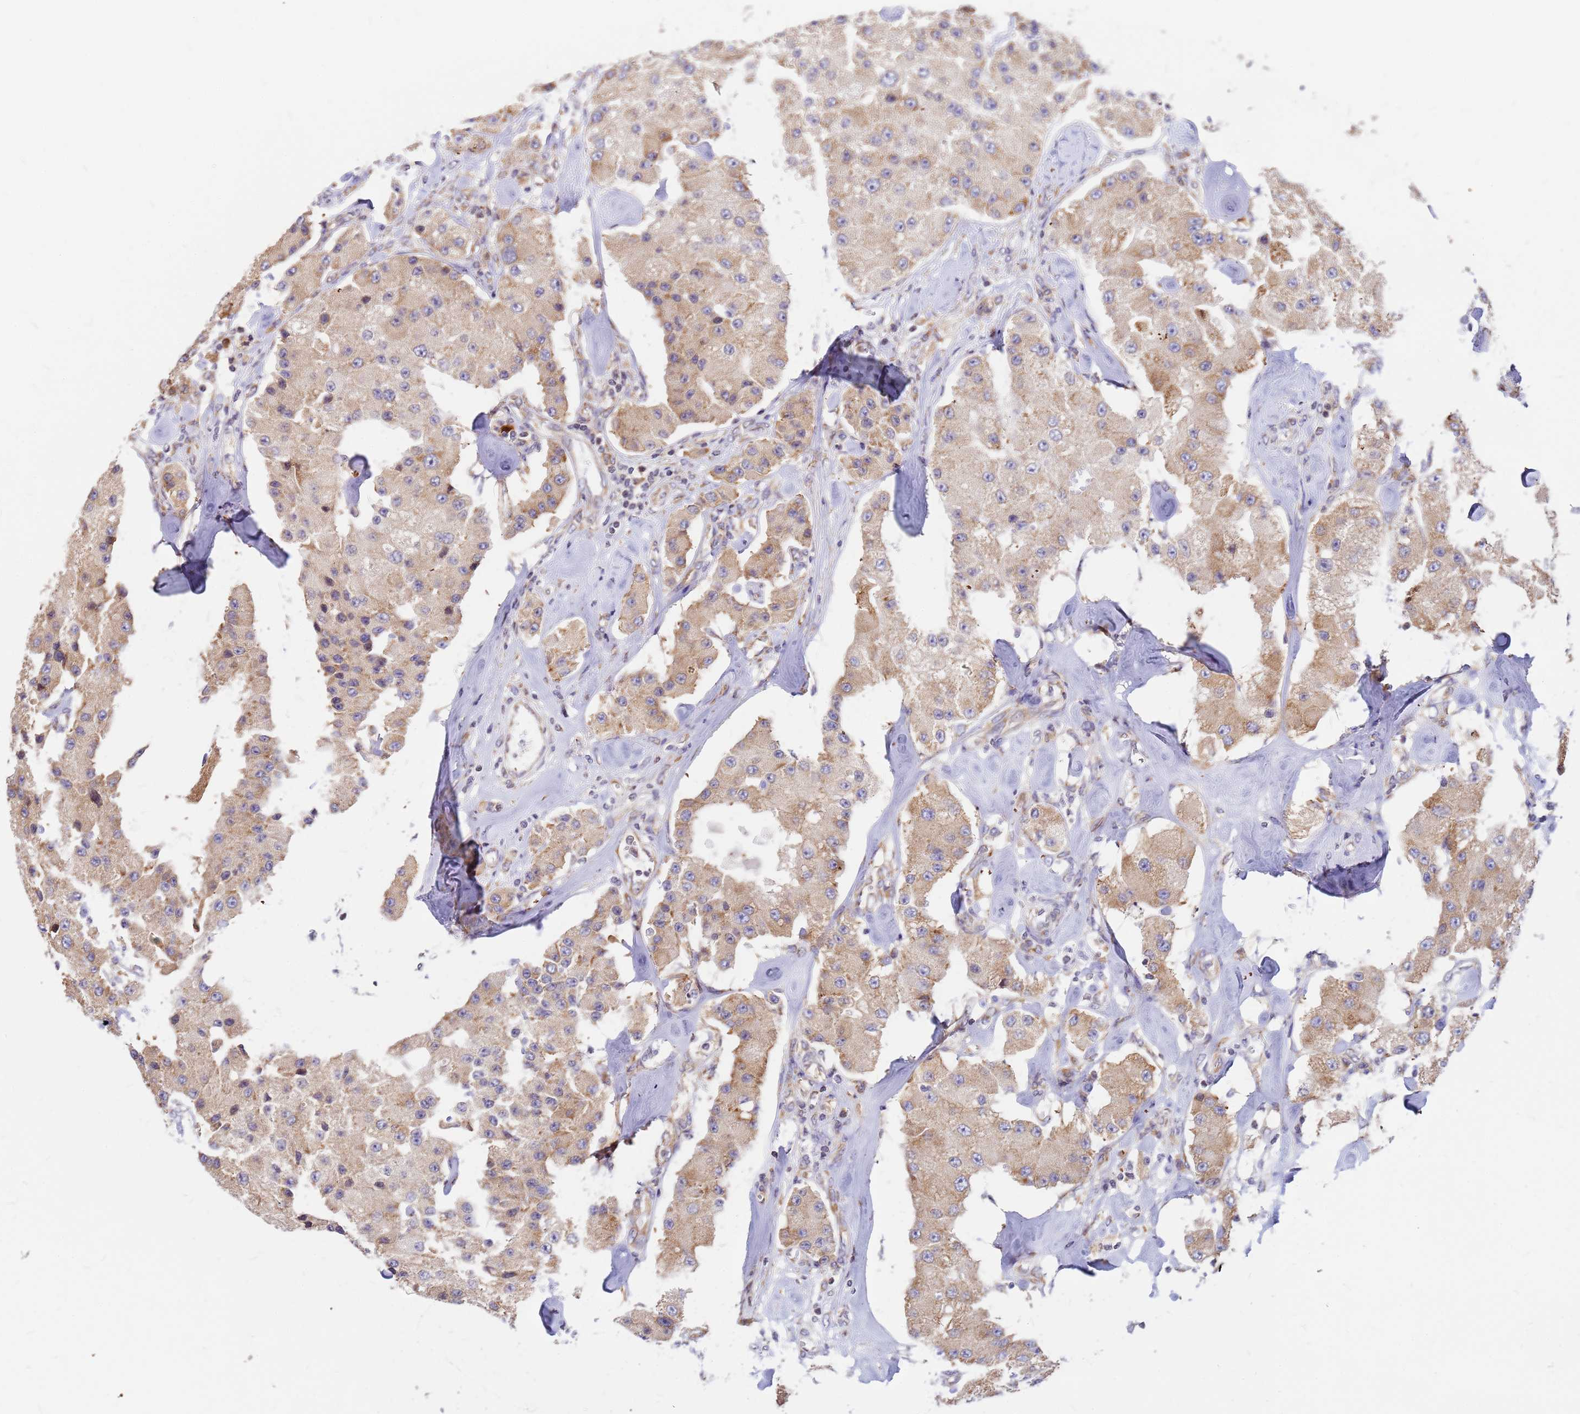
{"staining": {"intensity": "weak", "quantity": ">75%", "location": "cytoplasmic/membranous"}, "tissue": "carcinoid", "cell_type": "Tumor cells", "image_type": "cancer", "snomed": [{"axis": "morphology", "description": "Carcinoid, malignant, NOS"}, {"axis": "topography", "description": "Pancreas"}], "caption": "Tumor cells exhibit low levels of weak cytoplasmic/membranous staining in approximately >75% of cells in carcinoid. (DAB (3,3'-diaminobenzidine) IHC with brightfield microscopy, high magnification).", "gene": "SSR4", "patient": {"sex": "male", "age": 41}}